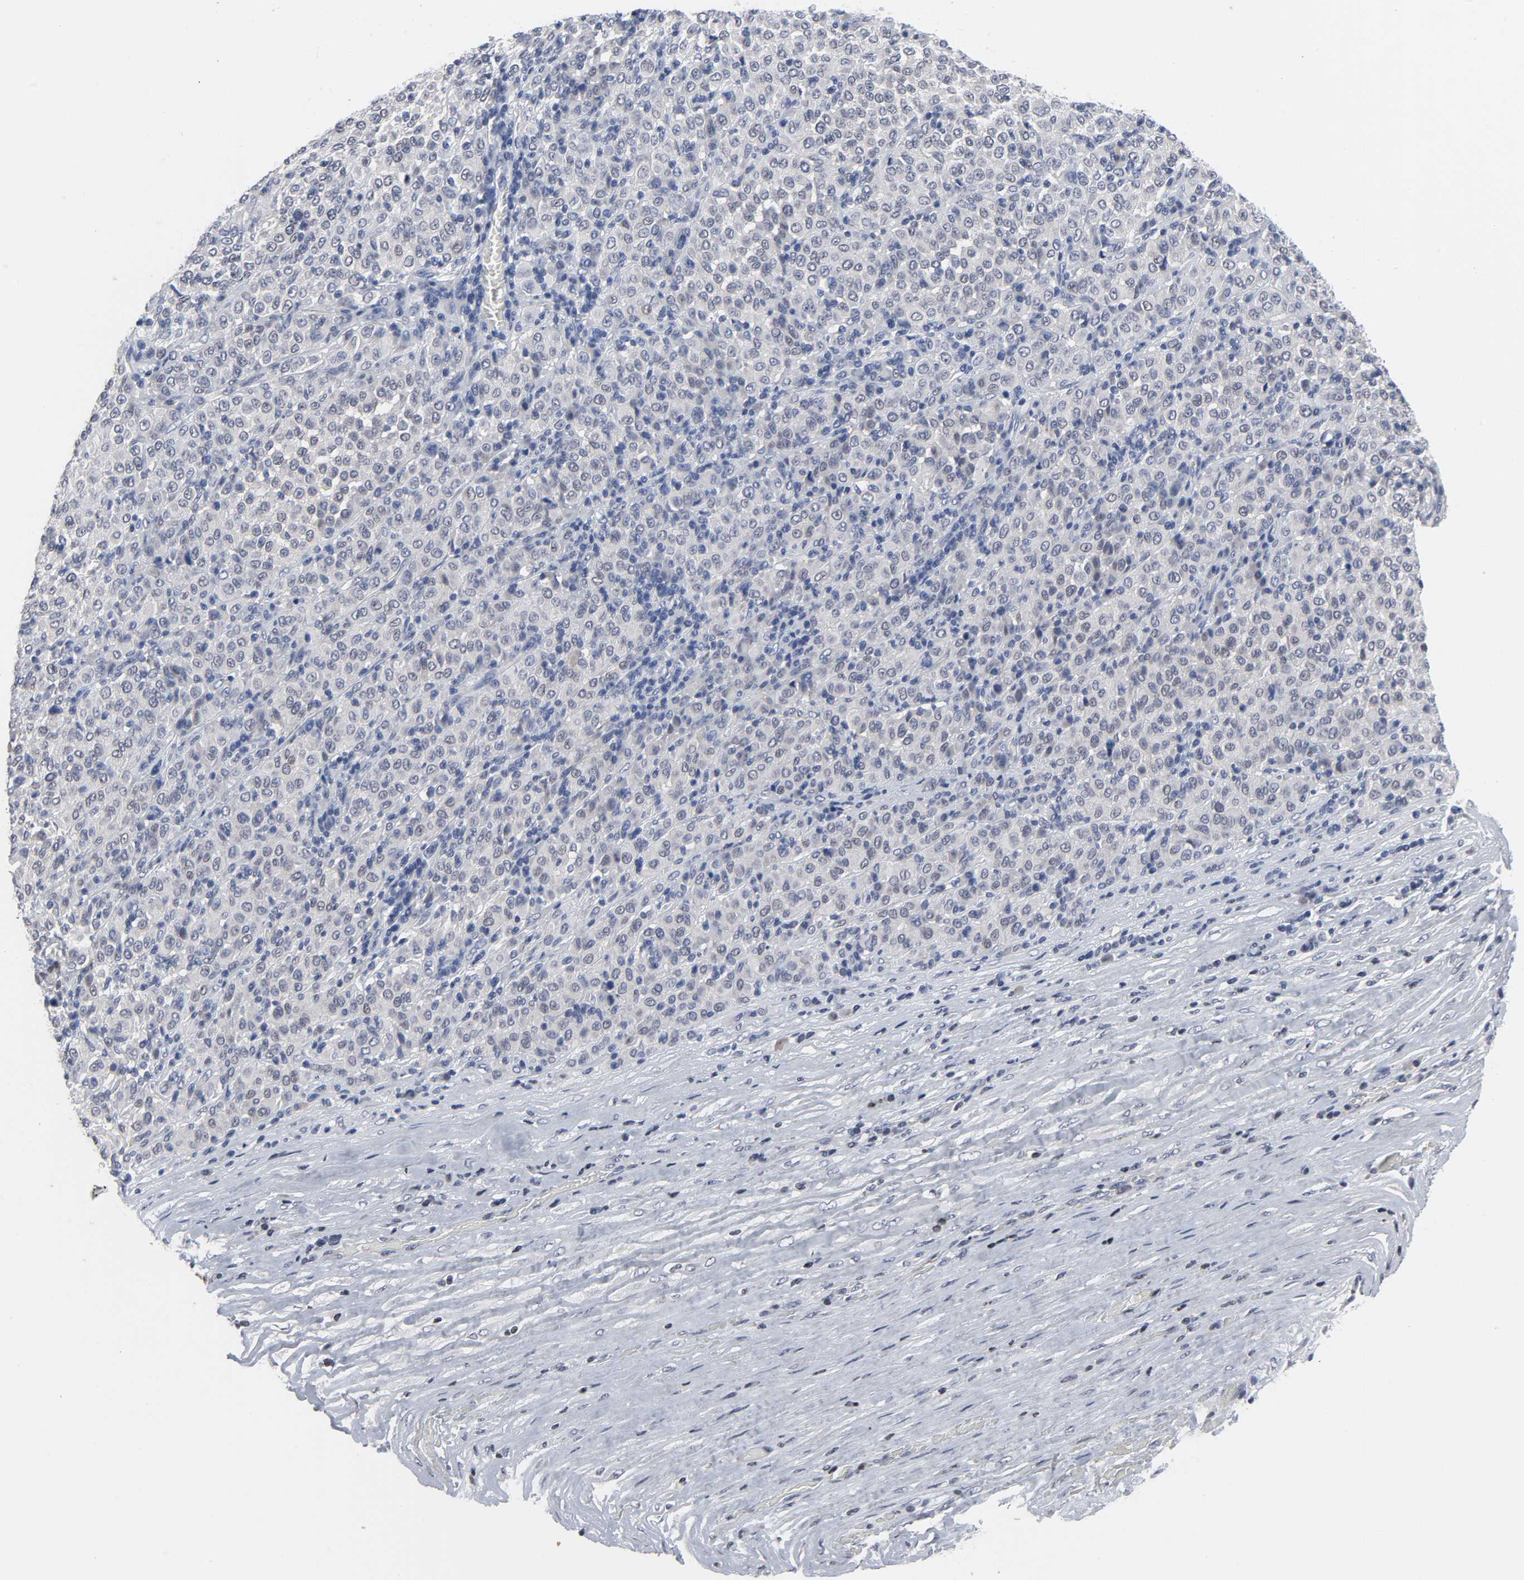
{"staining": {"intensity": "negative", "quantity": "none", "location": "none"}, "tissue": "melanoma", "cell_type": "Tumor cells", "image_type": "cancer", "snomed": [{"axis": "morphology", "description": "Malignant melanoma, Metastatic site"}, {"axis": "topography", "description": "Pancreas"}], "caption": "Tumor cells show no significant protein expression in melanoma.", "gene": "SALL2", "patient": {"sex": "female", "age": 30}}